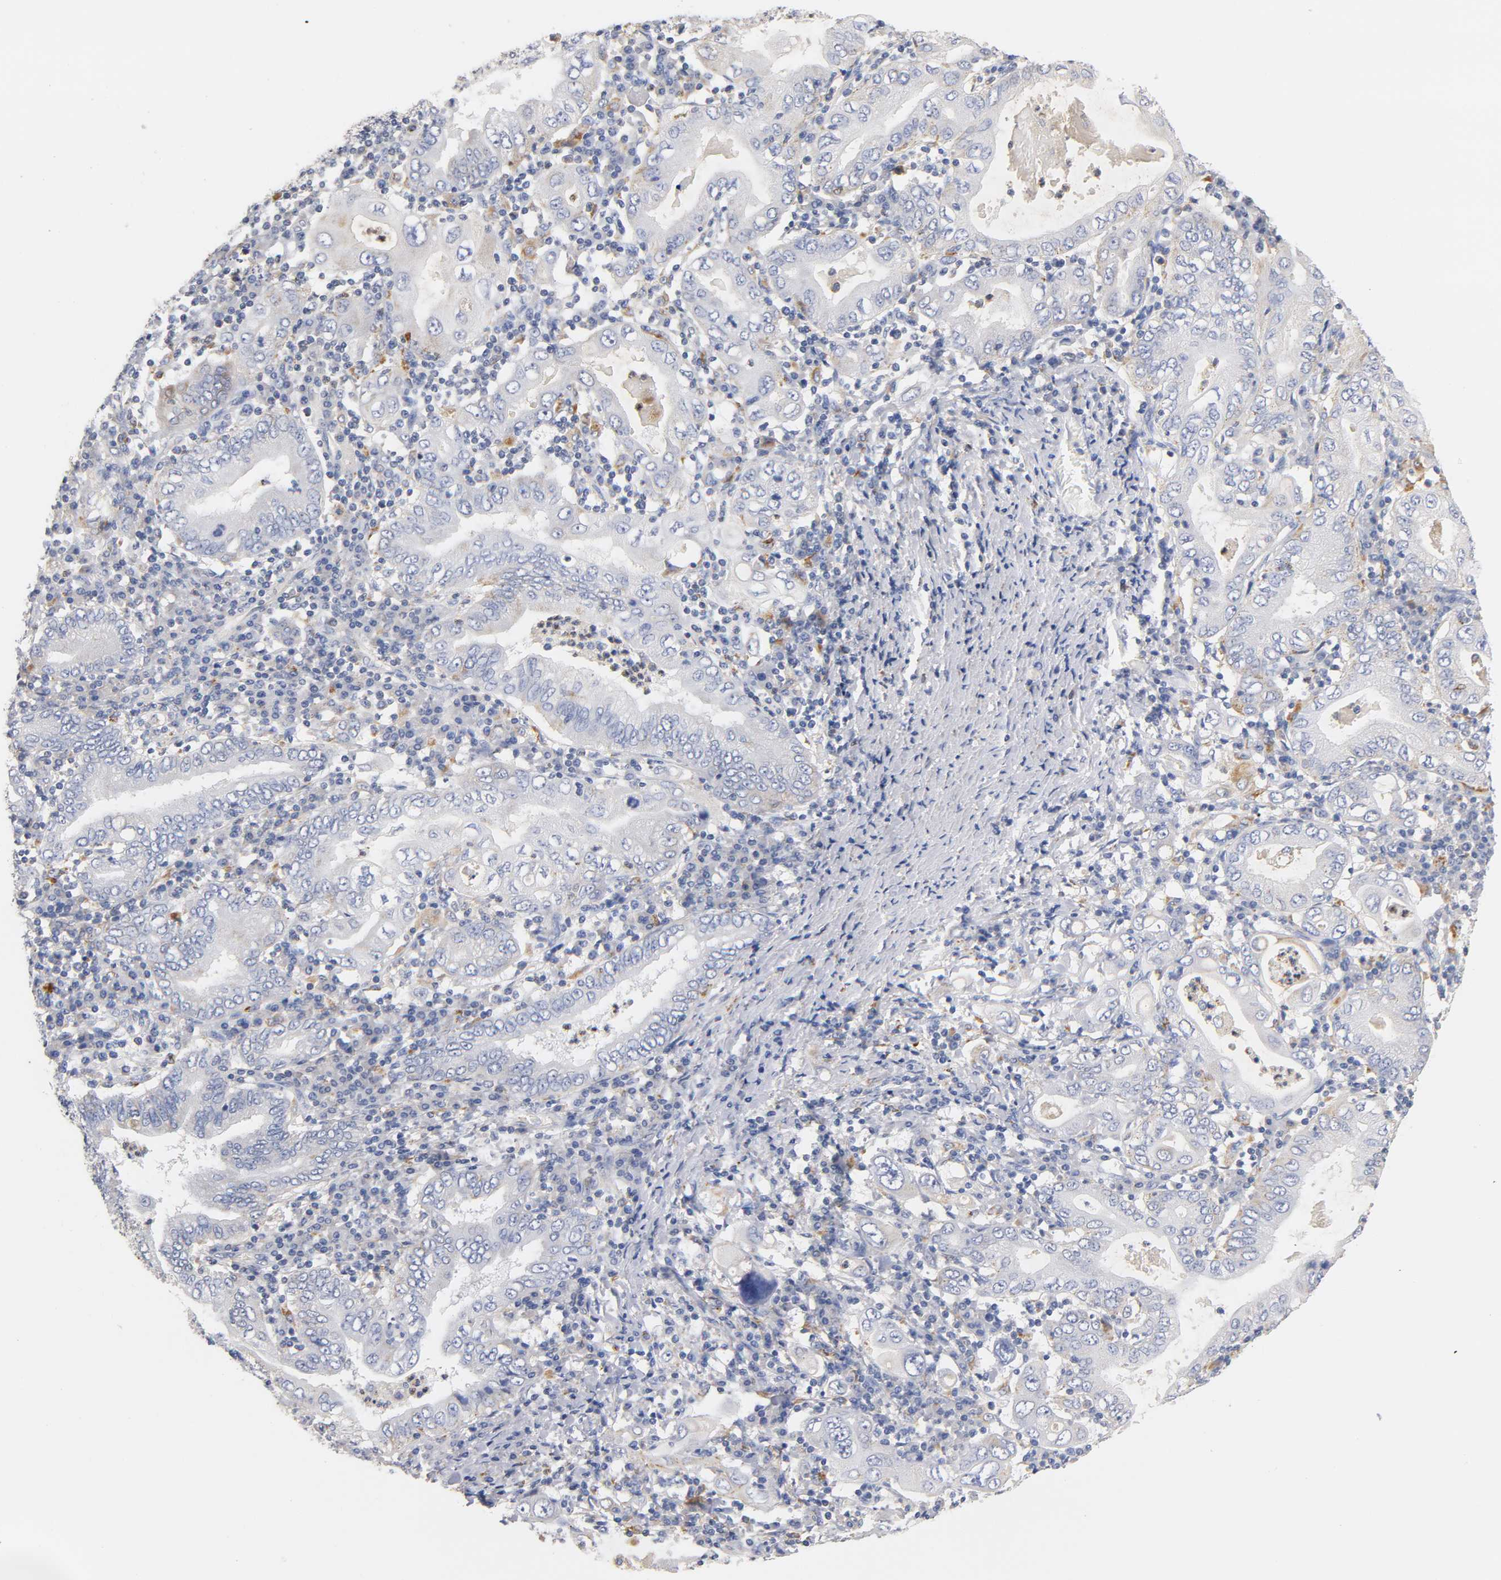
{"staining": {"intensity": "negative", "quantity": "none", "location": "none"}, "tissue": "stomach cancer", "cell_type": "Tumor cells", "image_type": "cancer", "snomed": [{"axis": "morphology", "description": "Normal tissue, NOS"}, {"axis": "morphology", "description": "Adenocarcinoma, NOS"}, {"axis": "topography", "description": "Esophagus"}, {"axis": "topography", "description": "Stomach, upper"}, {"axis": "topography", "description": "Peripheral nerve tissue"}], "caption": "DAB immunohistochemical staining of human stomach adenocarcinoma reveals no significant expression in tumor cells.", "gene": "SEMA5A", "patient": {"sex": "male", "age": 62}}